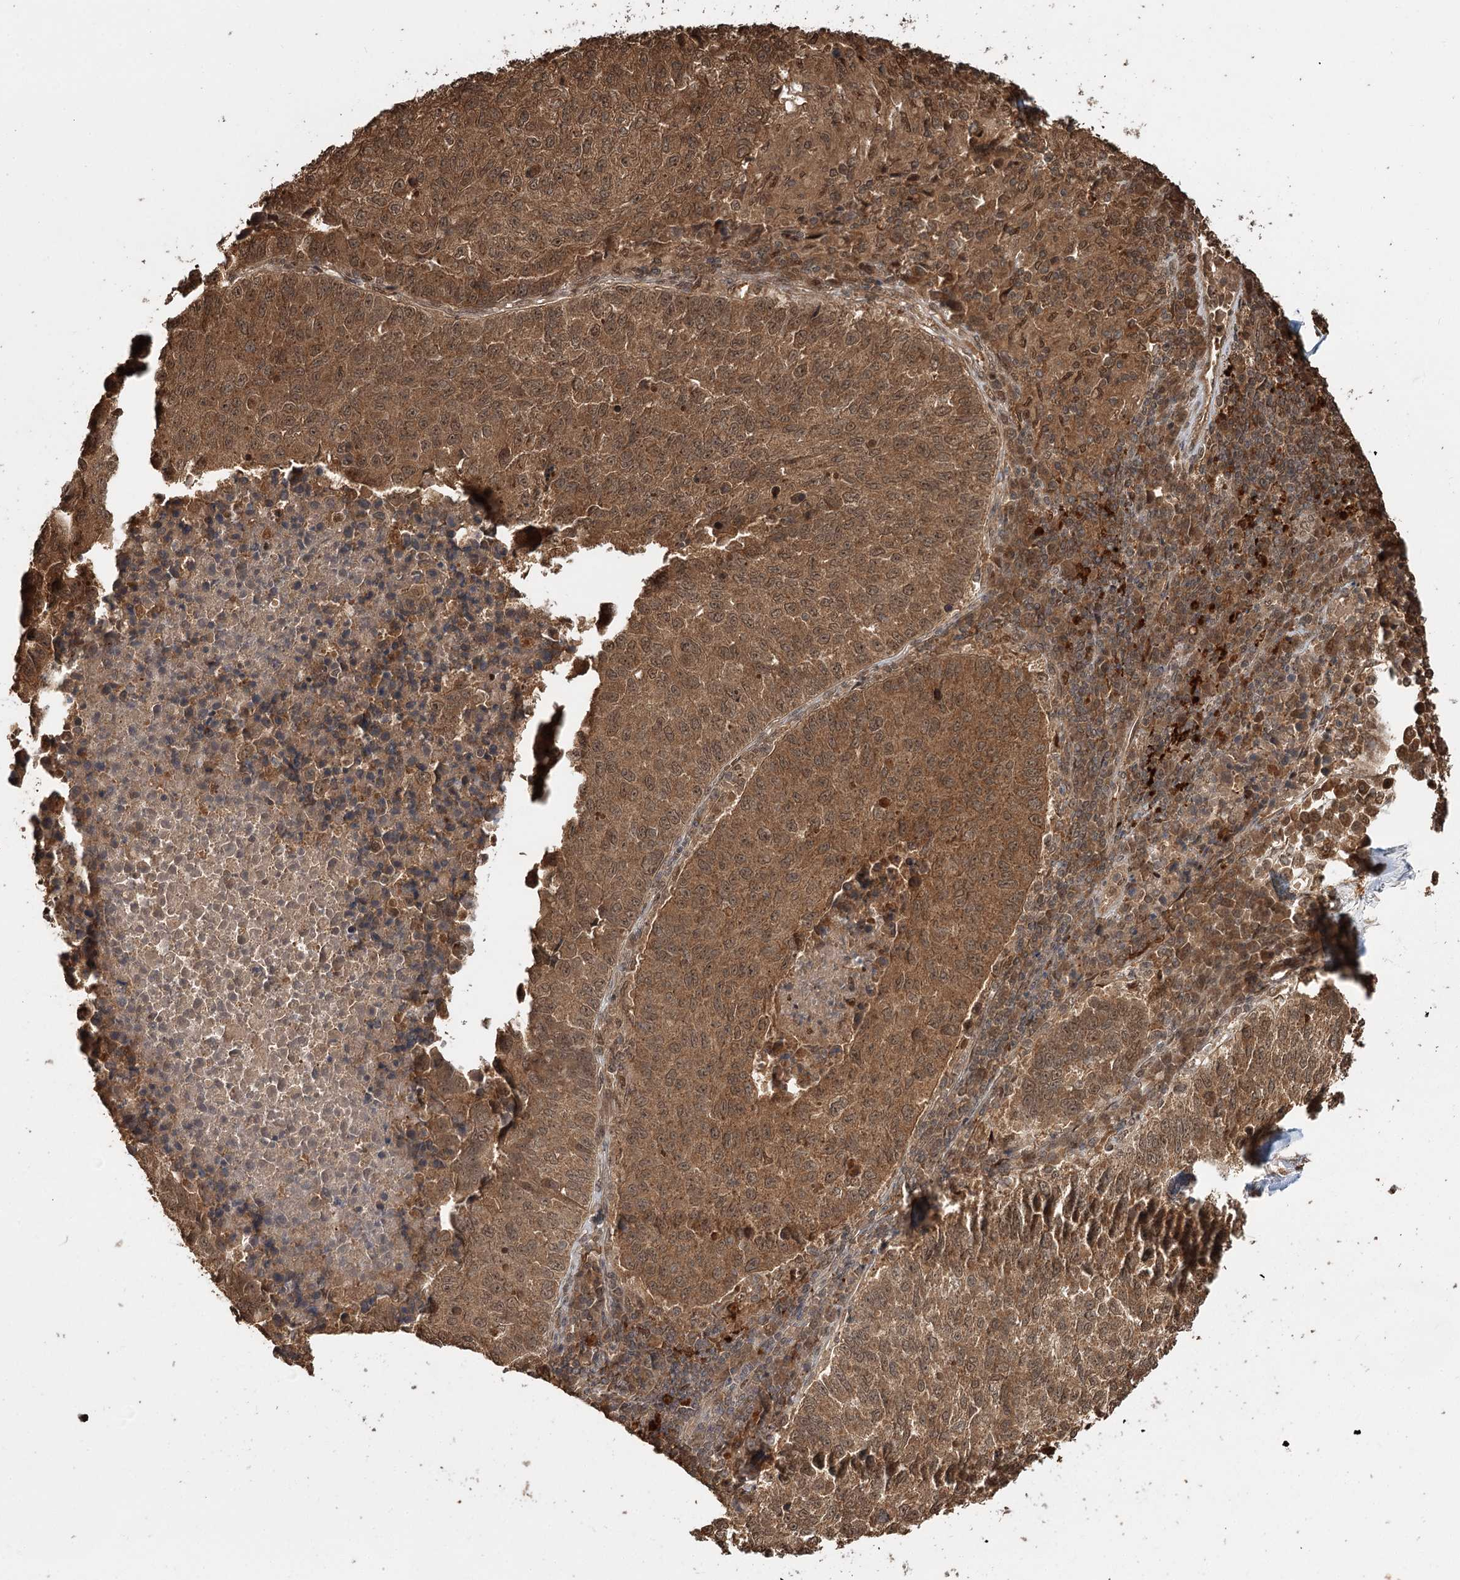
{"staining": {"intensity": "moderate", "quantity": ">75%", "location": "cytoplasmic/membranous,nuclear"}, "tissue": "lung cancer", "cell_type": "Tumor cells", "image_type": "cancer", "snomed": [{"axis": "morphology", "description": "Squamous cell carcinoma, NOS"}, {"axis": "topography", "description": "Lung"}], "caption": "This histopathology image exhibits immunohistochemistry staining of squamous cell carcinoma (lung), with medium moderate cytoplasmic/membranous and nuclear staining in about >75% of tumor cells.", "gene": "N6AMT1", "patient": {"sex": "male", "age": 73}}